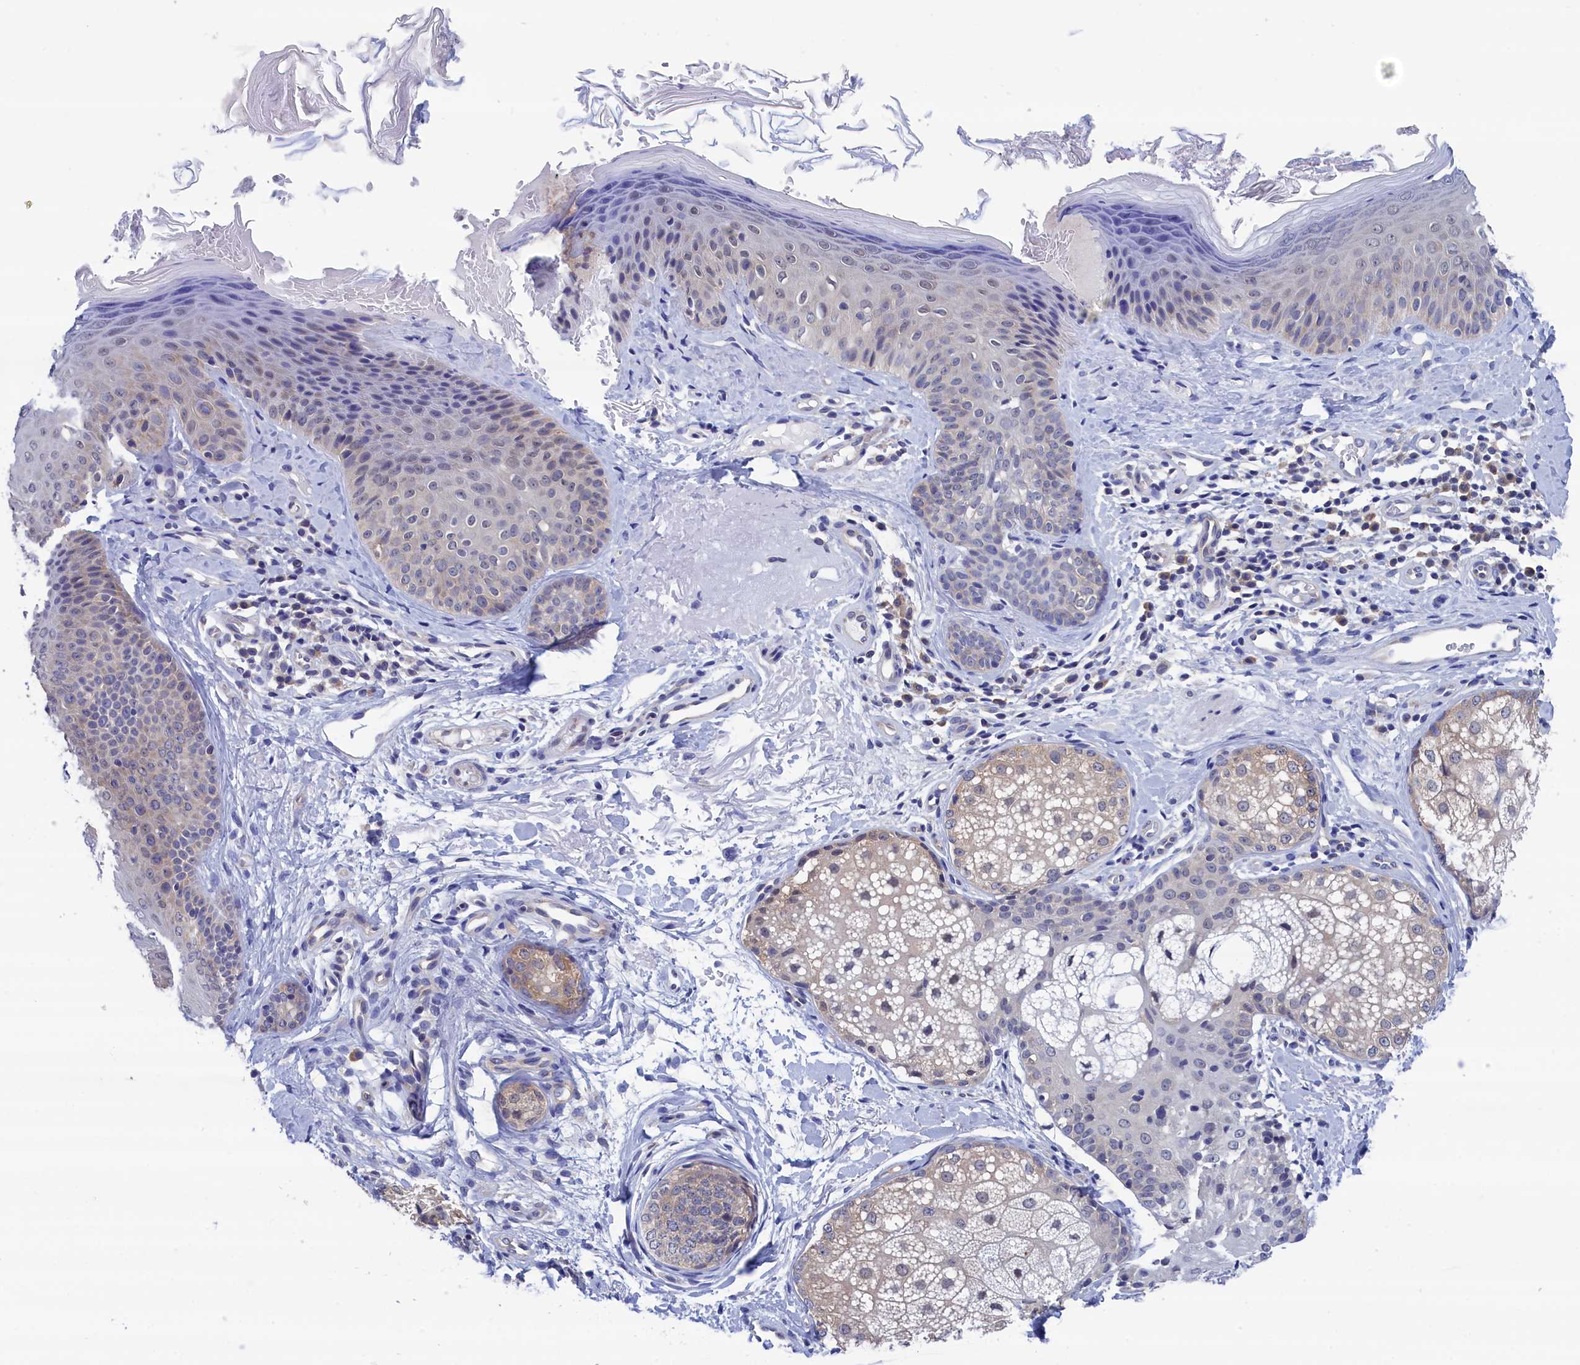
{"staining": {"intensity": "negative", "quantity": "none", "location": "none"}, "tissue": "skin", "cell_type": "Fibroblasts", "image_type": "normal", "snomed": [{"axis": "morphology", "description": "Normal tissue, NOS"}, {"axis": "topography", "description": "Skin"}], "caption": "Immunohistochemistry of normal human skin displays no positivity in fibroblasts.", "gene": "PGP", "patient": {"sex": "male", "age": 57}}